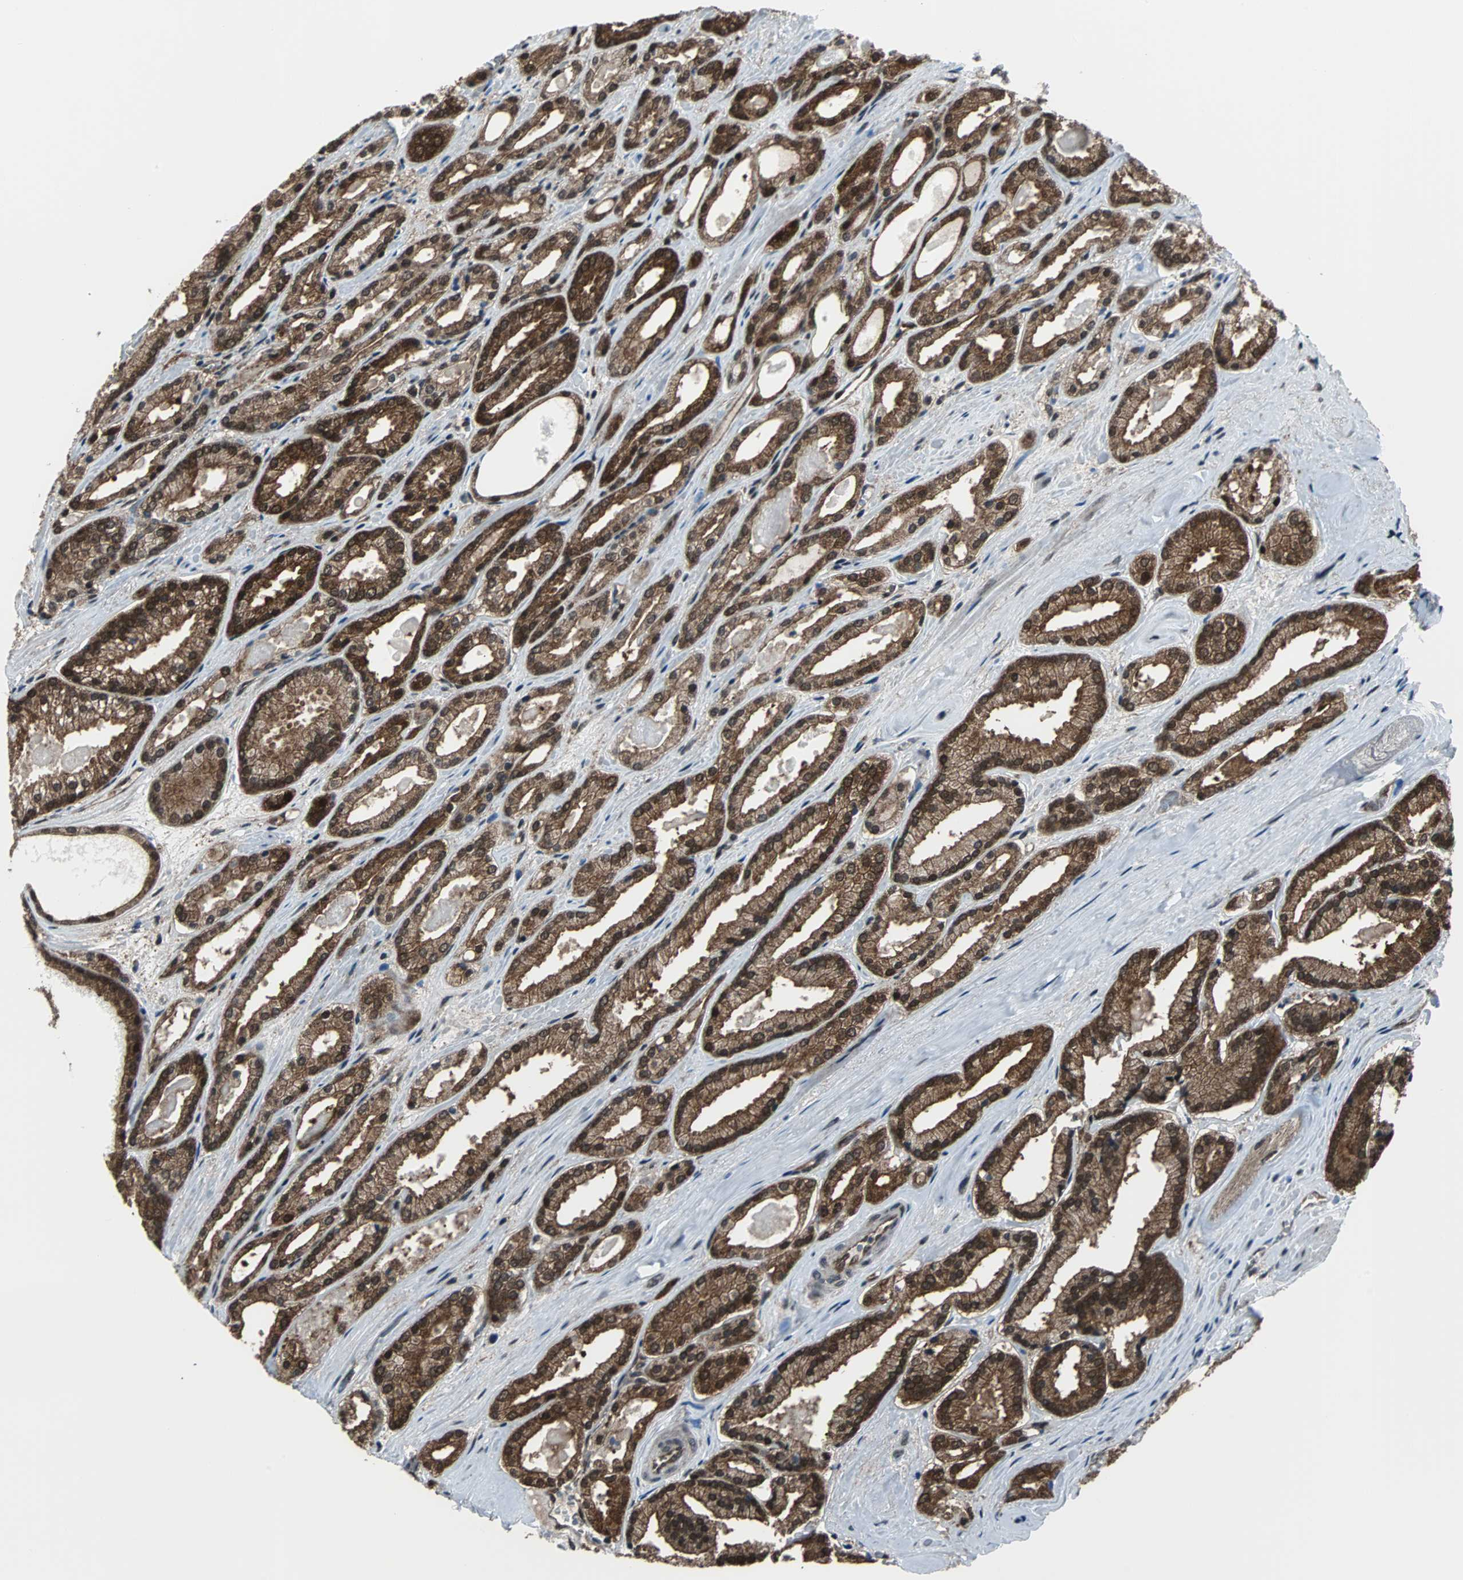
{"staining": {"intensity": "strong", "quantity": ">75%", "location": "cytoplasmic/membranous,nuclear"}, "tissue": "prostate cancer", "cell_type": "Tumor cells", "image_type": "cancer", "snomed": [{"axis": "morphology", "description": "Adenocarcinoma, Low grade"}, {"axis": "topography", "description": "Prostate"}], "caption": "Immunohistochemistry (IHC) of prostate cancer (low-grade adenocarcinoma) exhibits high levels of strong cytoplasmic/membranous and nuclear positivity in approximately >75% of tumor cells. Nuclei are stained in blue.", "gene": "VCP", "patient": {"sex": "male", "age": 59}}